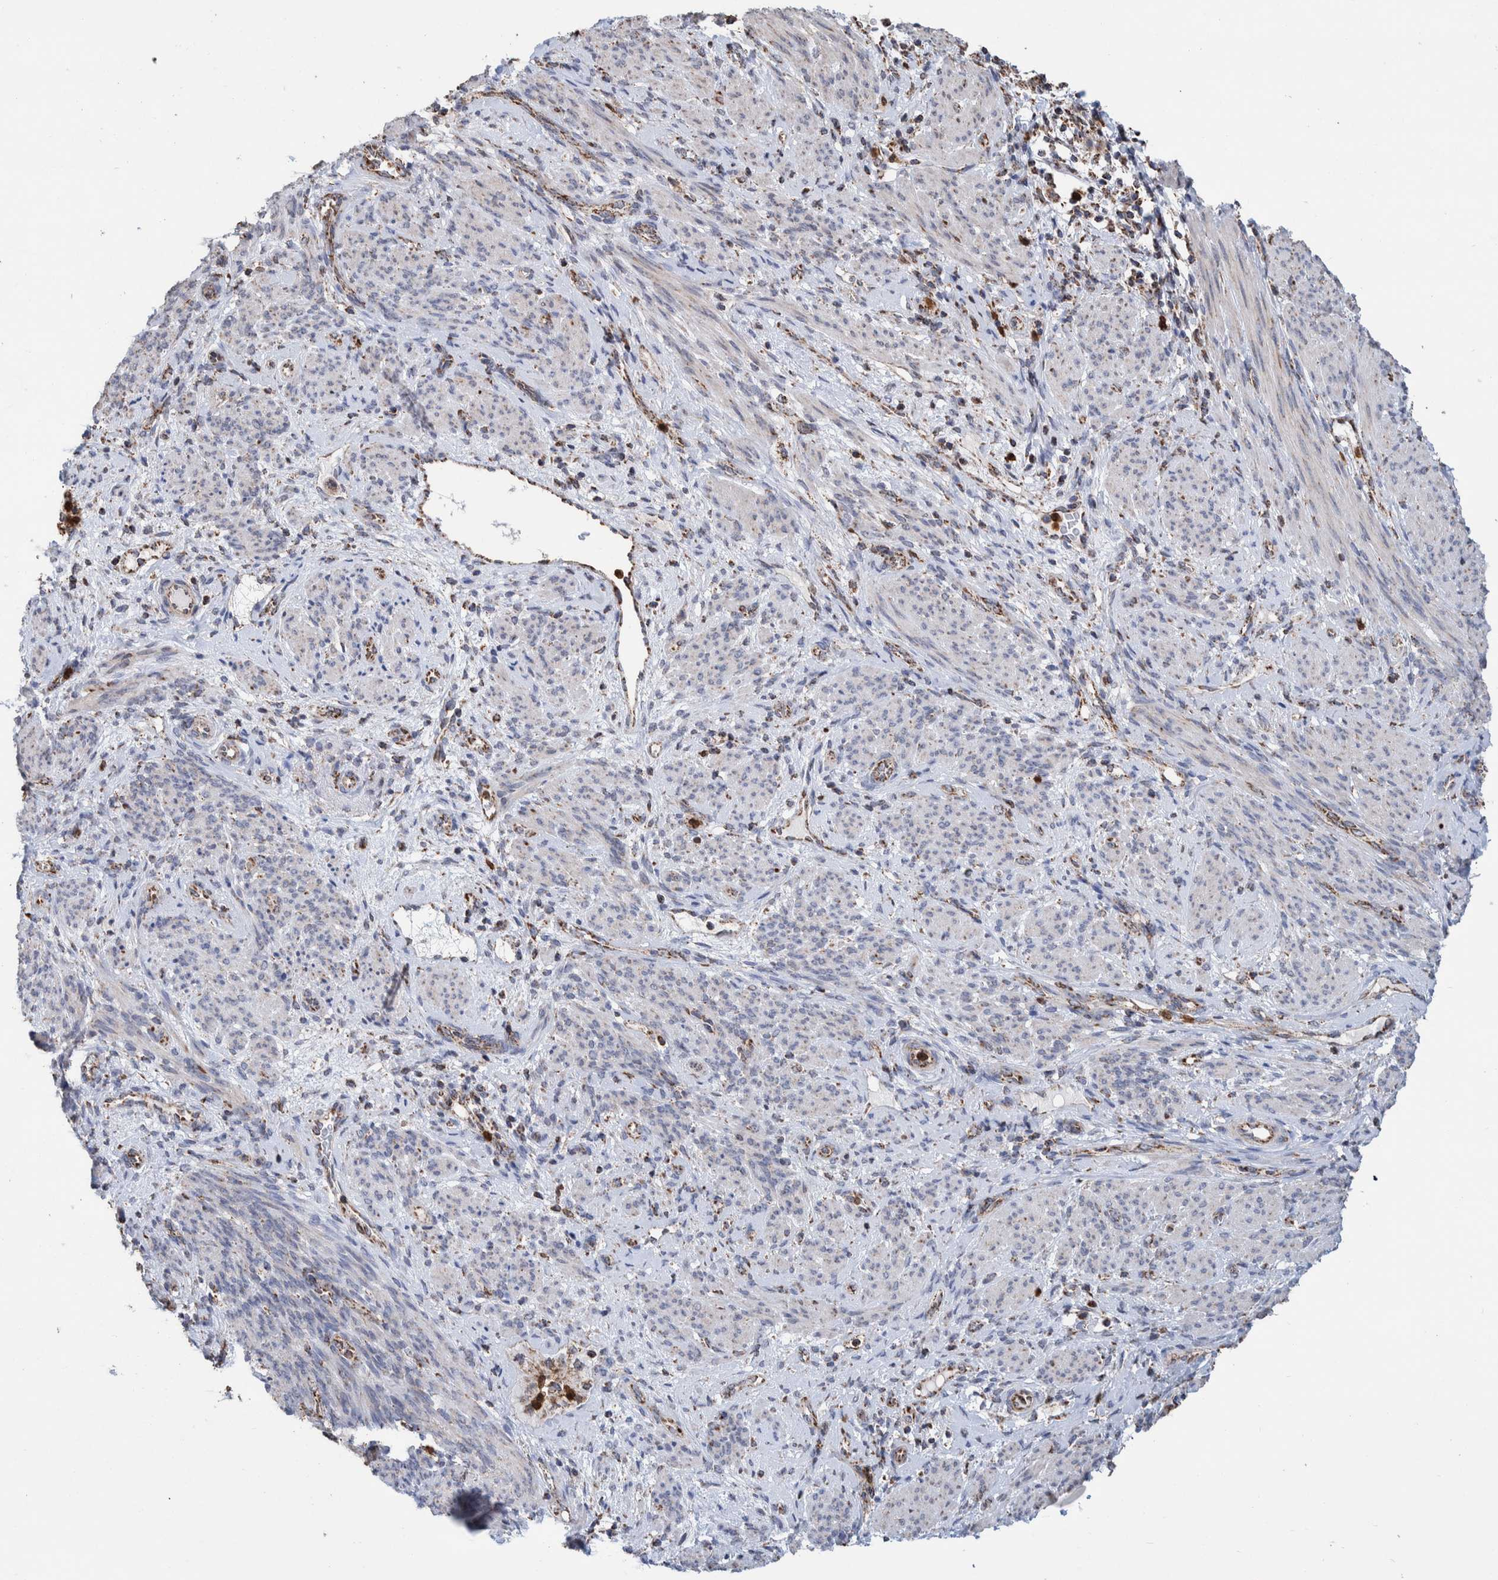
{"staining": {"intensity": "moderate", "quantity": ">75%", "location": "cytoplasmic/membranous"}, "tissue": "endometrial cancer", "cell_type": "Tumor cells", "image_type": "cancer", "snomed": [{"axis": "morphology", "description": "Adenocarcinoma, NOS"}, {"axis": "topography", "description": "Endometrium"}], "caption": "Immunohistochemical staining of human endometrial adenocarcinoma displays moderate cytoplasmic/membranous protein staining in about >75% of tumor cells.", "gene": "DECR1", "patient": {"sex": "female", "age": 85}}